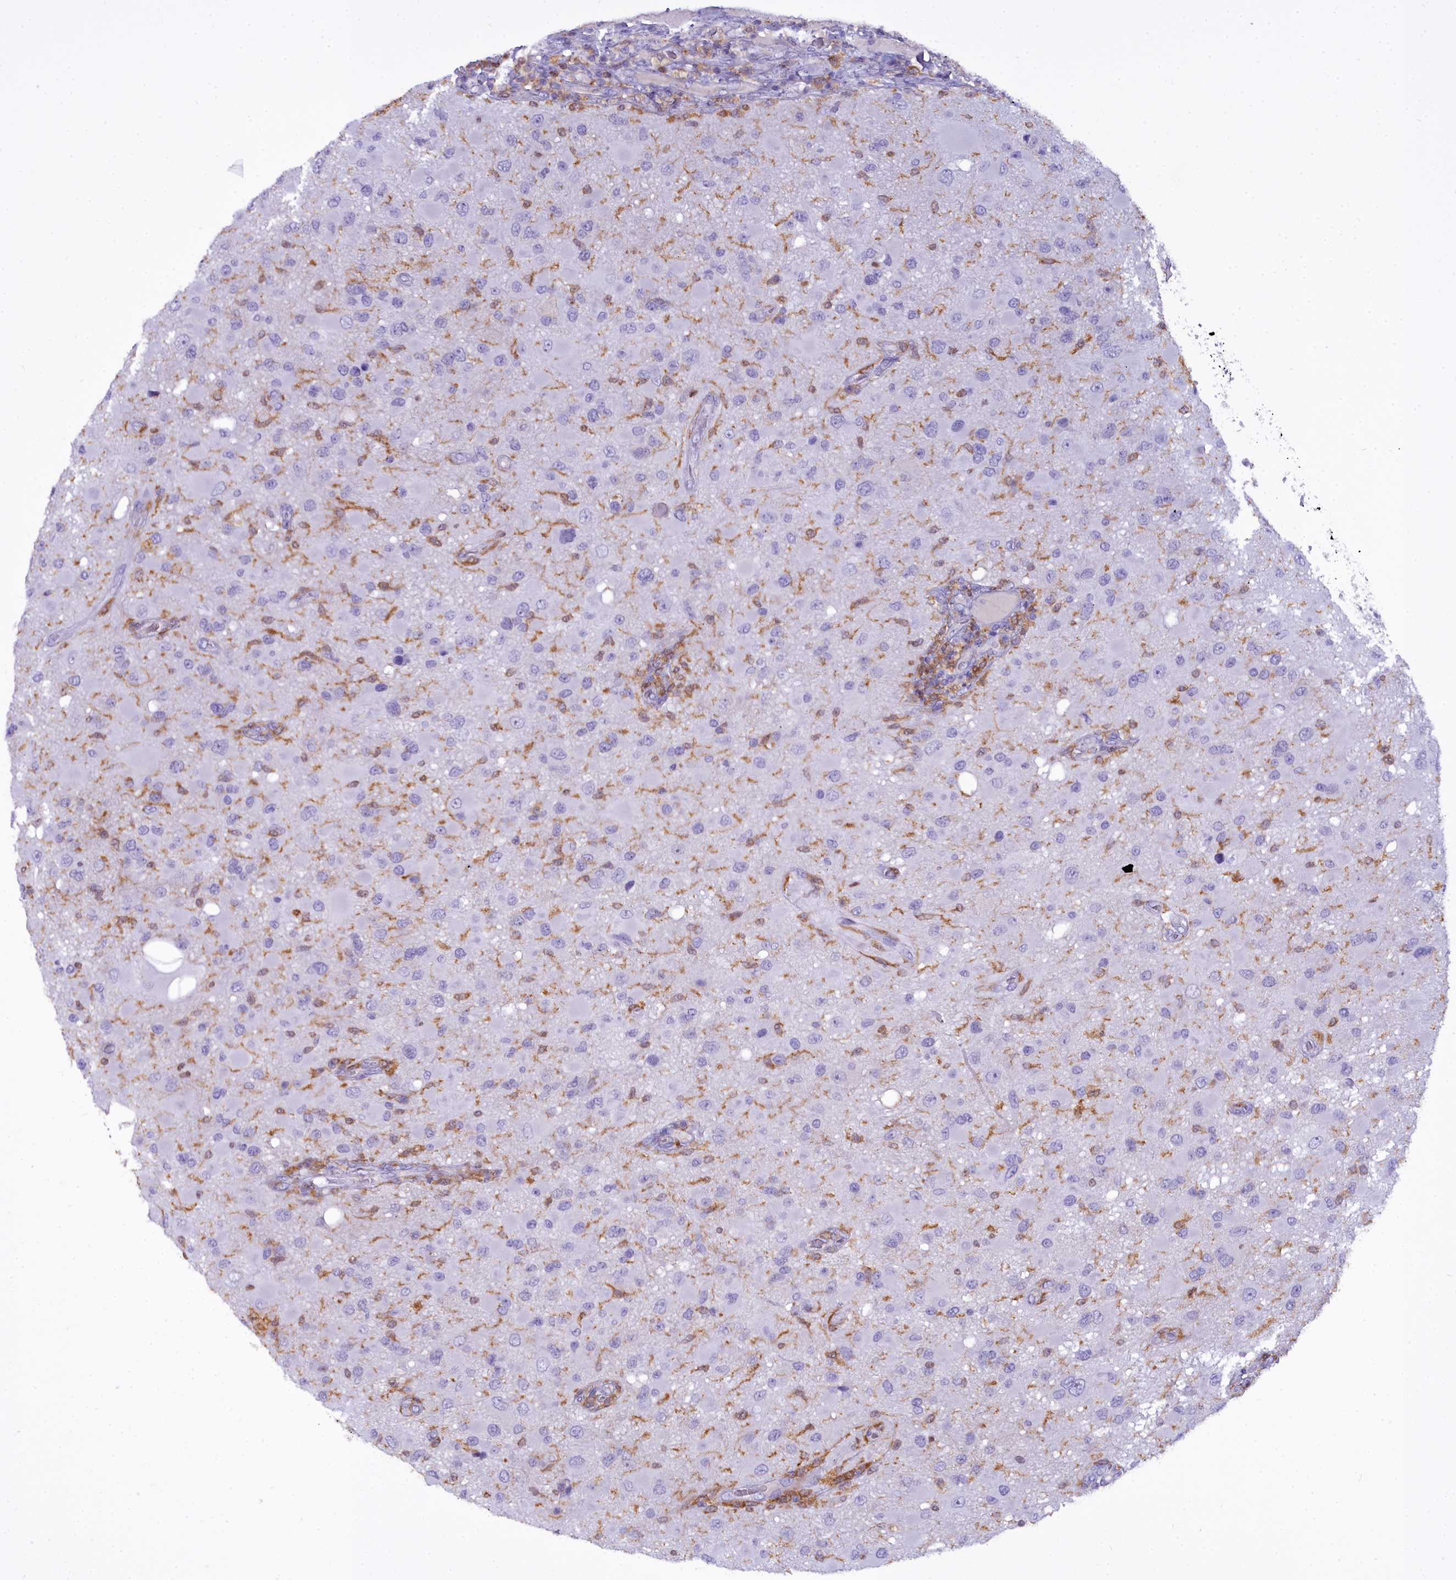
{"staining": {"intensity": "negative", "quantity": "none", "location": "none"}, "tissue": "glioma", "cell_type": "Tumor cells", "image_type": "cancer", "snomed": [{"axis": "morphology", "description": "Glioma, malignant, High grade"}, {"axis": "topography", "description": "Brain"}], "caption": "Photomicrograph shows no significant protein expression in tumor cells of glioma.", "gene": "BLNK", "patient": {"sex": "male", "age": 53}}